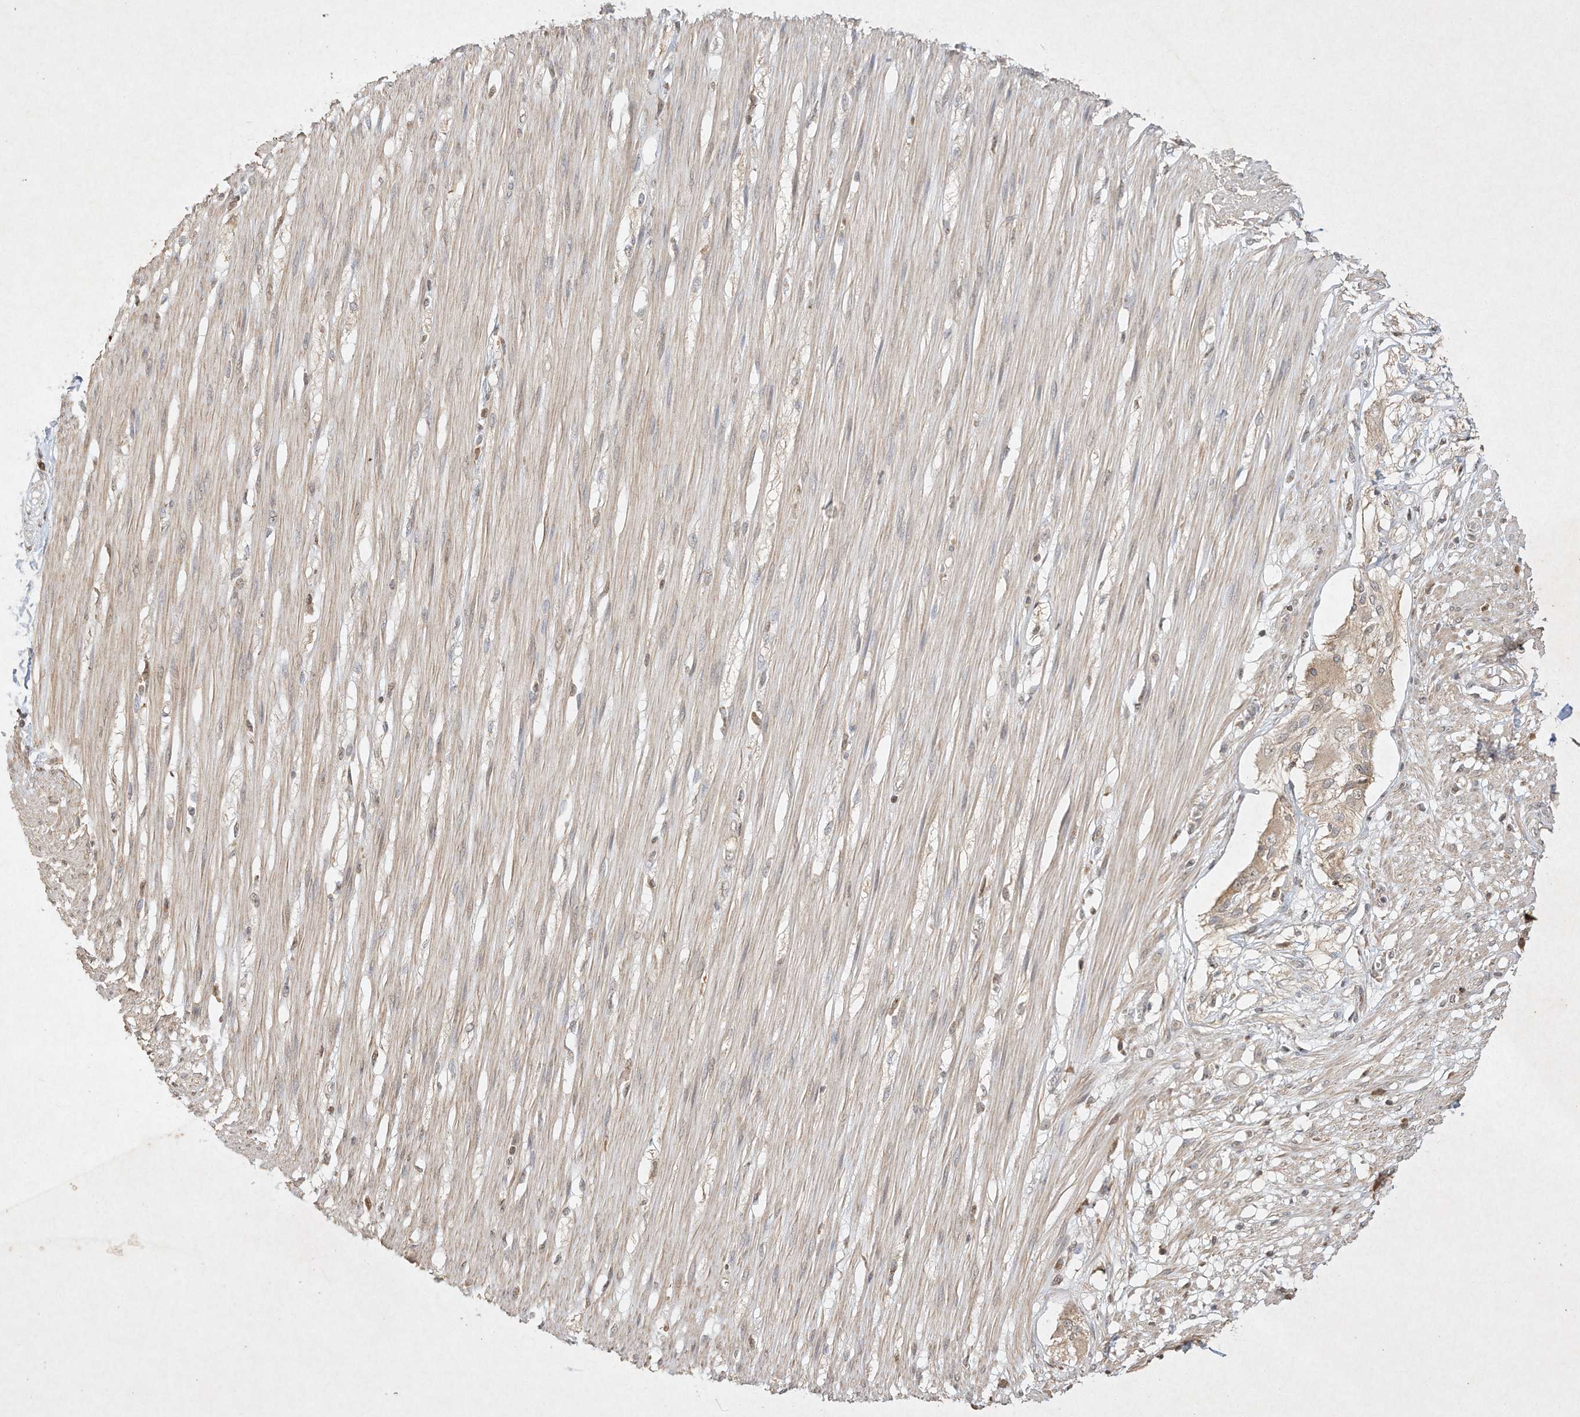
{"staining": {"intensity": "weak", "quantity": "25%-75%", "location": "cytoplasmic/membranous,nuclear"}, "tissue": "smooth muscle", "cell_type": "Smooth muscle cells", "image_type": "normal", "snomed": [{"axis": "morphology", "description": "Normal tissue, NOS"}, {"axis": "morphology", "description": "Adenocarcinoma, NOS"}, {"axis": "topography", "description": "Colon"}, {"axis": "topography", "description": "Peripheral nerve tissue"}], "caption": "High-power microscopy captured an immunohistochemistry (IHC) image of unremarkable smooth muscle, revealing weak cytoplasmic/membranous,nuclear positivity in approximately 25%-75% of smooth muscle cells.", "gene": "BTRC", "patient": {"sex": "male", "age": 14}}